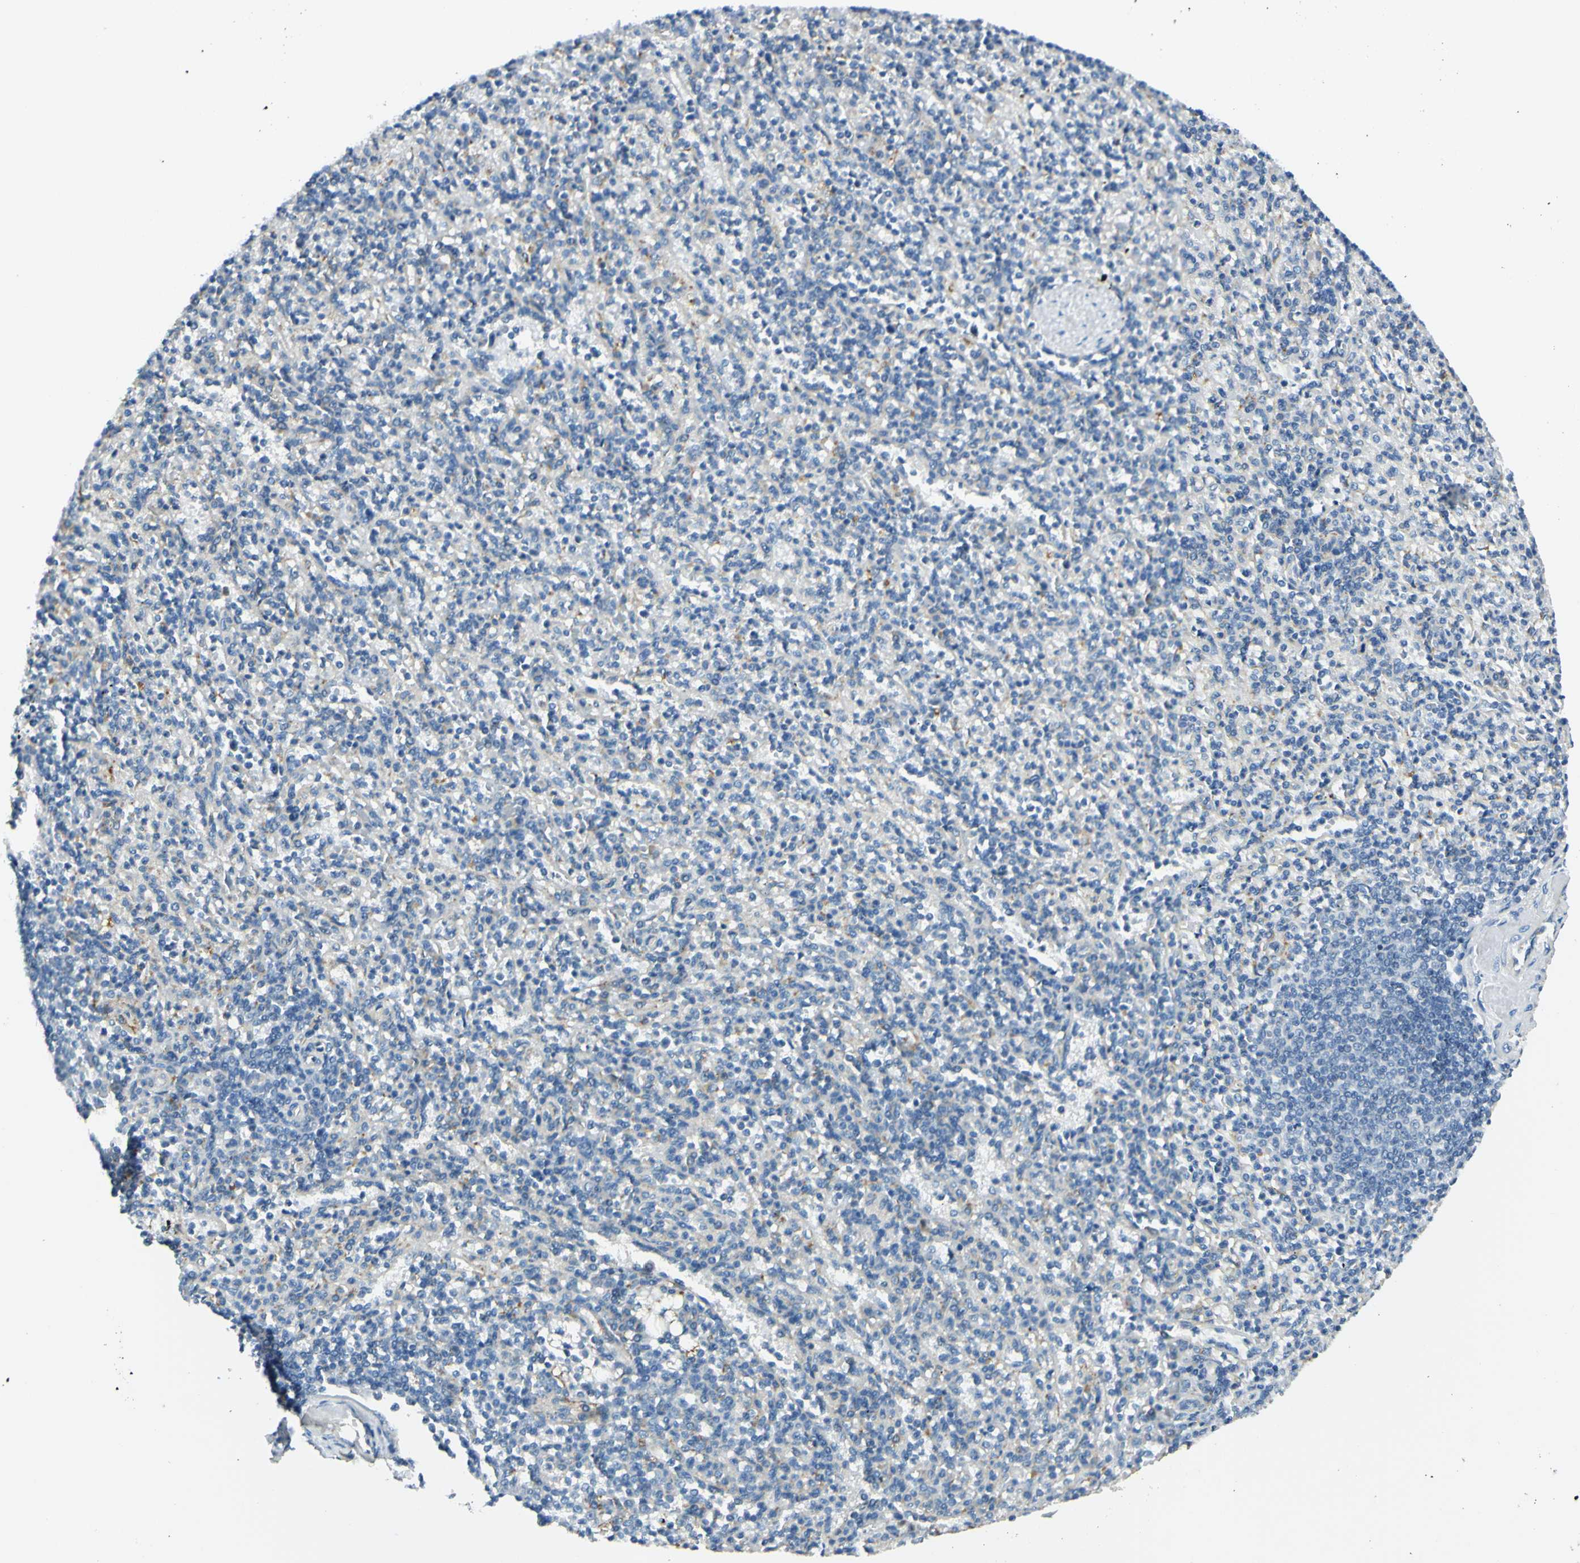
{"staining": {"intensity": "weak", "quantity": "<25%", "location": "cytoplasmic/membranous"}, "tissue": "spleen", "cell_type": "Cells in red pulp", "image_type": "normal", "snomed": [{"axis": "morphology", "description": "Normal tissue, NOS"}, {"axis": "topography", "description": "Spleen"}], "caption": "The histopathology image displays no staining of cells in red pulp in benign spleen. (Brightfield microscopy of DAB immunohistochemistry at high magnification).", "gene": "LAMA3", "patient": {"sex": "female", "age": 74}}